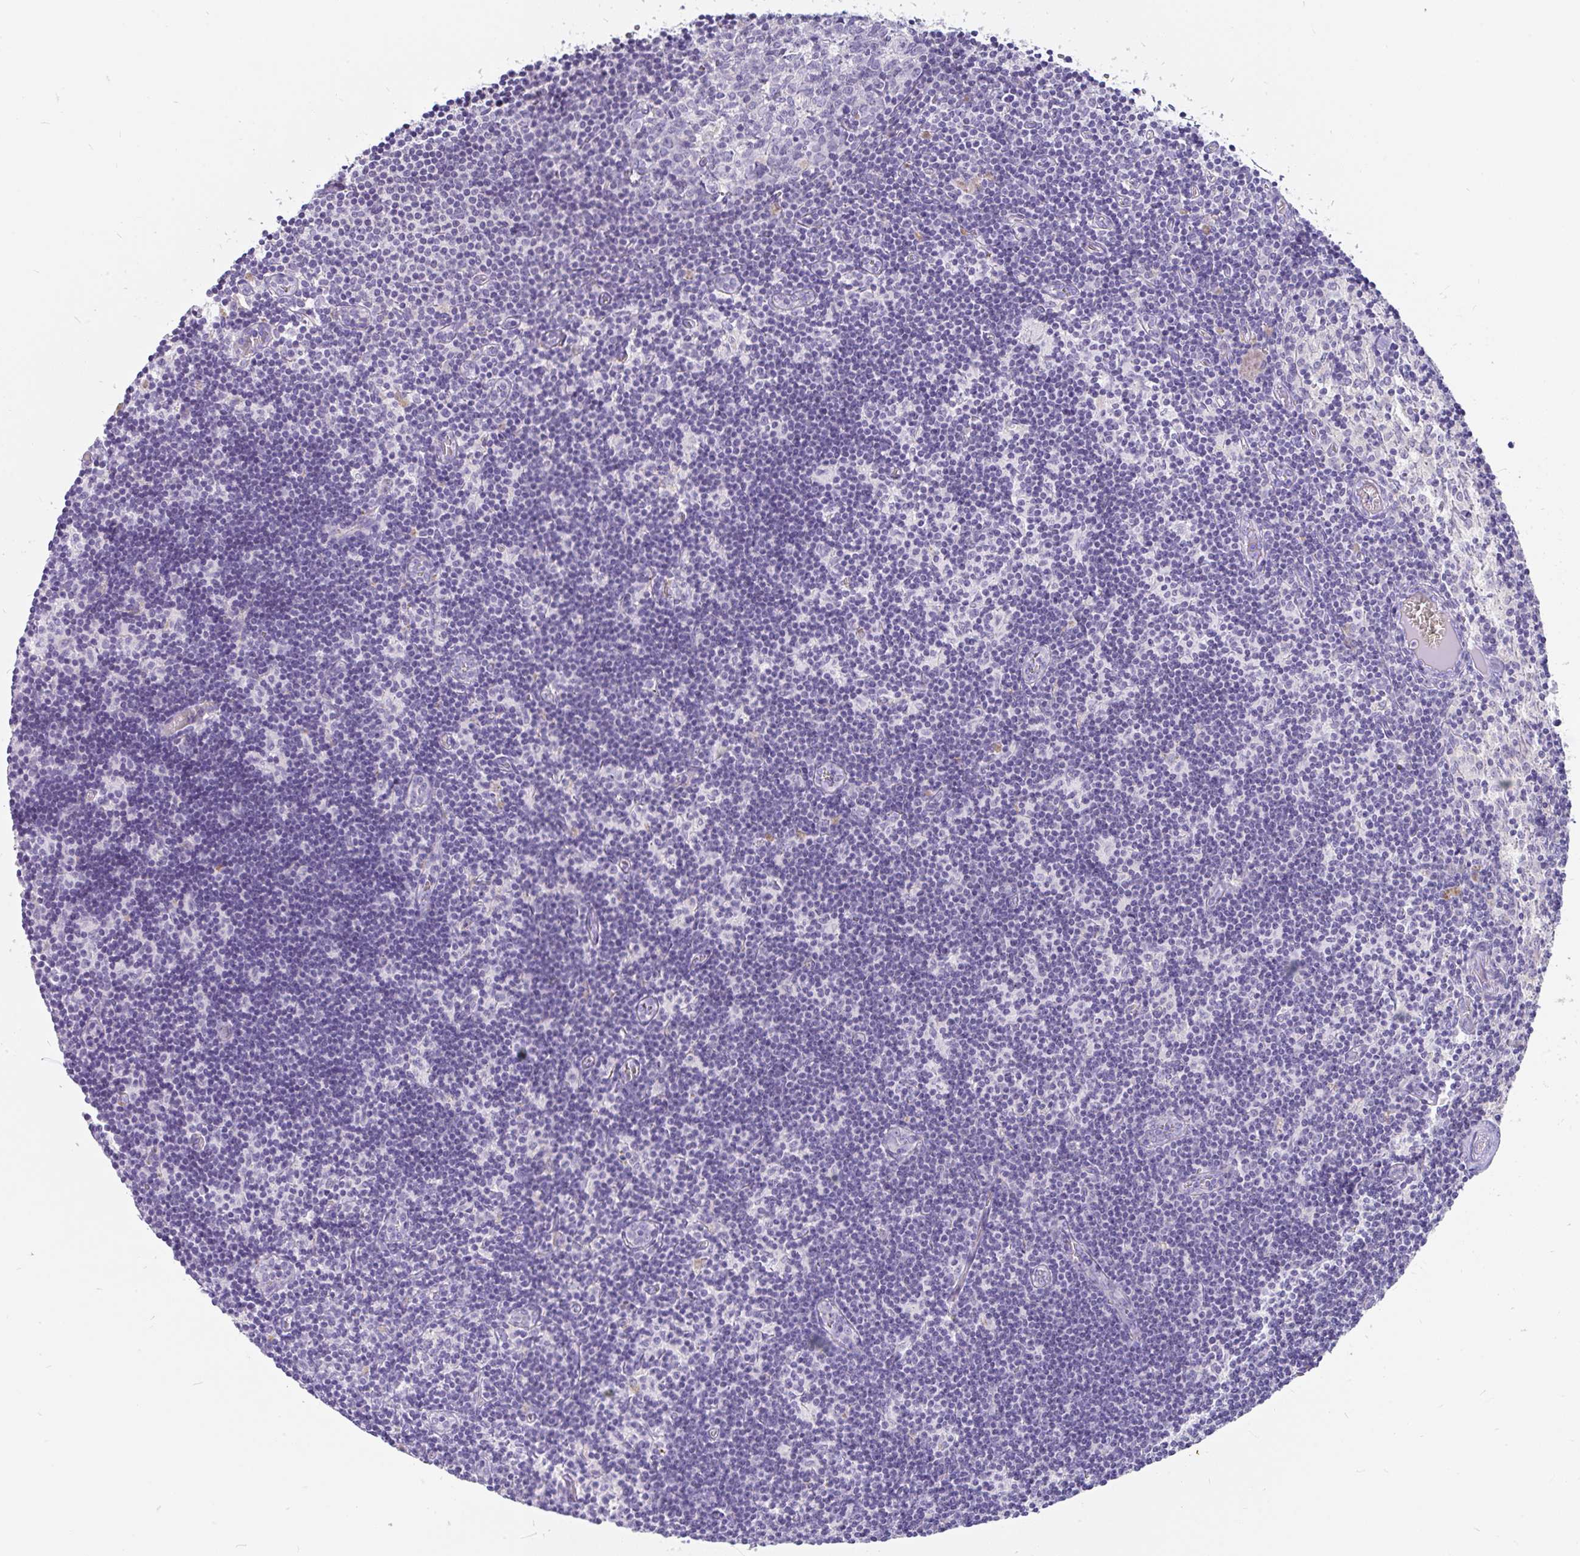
{"staining": {"intensity": "negative", "quantity": "none", "location": "none"}, "tissue": "lymph node", "cell_type": "Germinal center cells", "image_type": "normal", "snomed": [{"axis": "morphology", "description": "Normal tissue, NOS"}, {"axis": "topography", "description": "Lymph node"}], "caption": "Micrograph shows no significant protein staining in germinal center cells of benign lymph node.", "gene": "INTS5", "patient": {"sex": "female", "age": 31}}